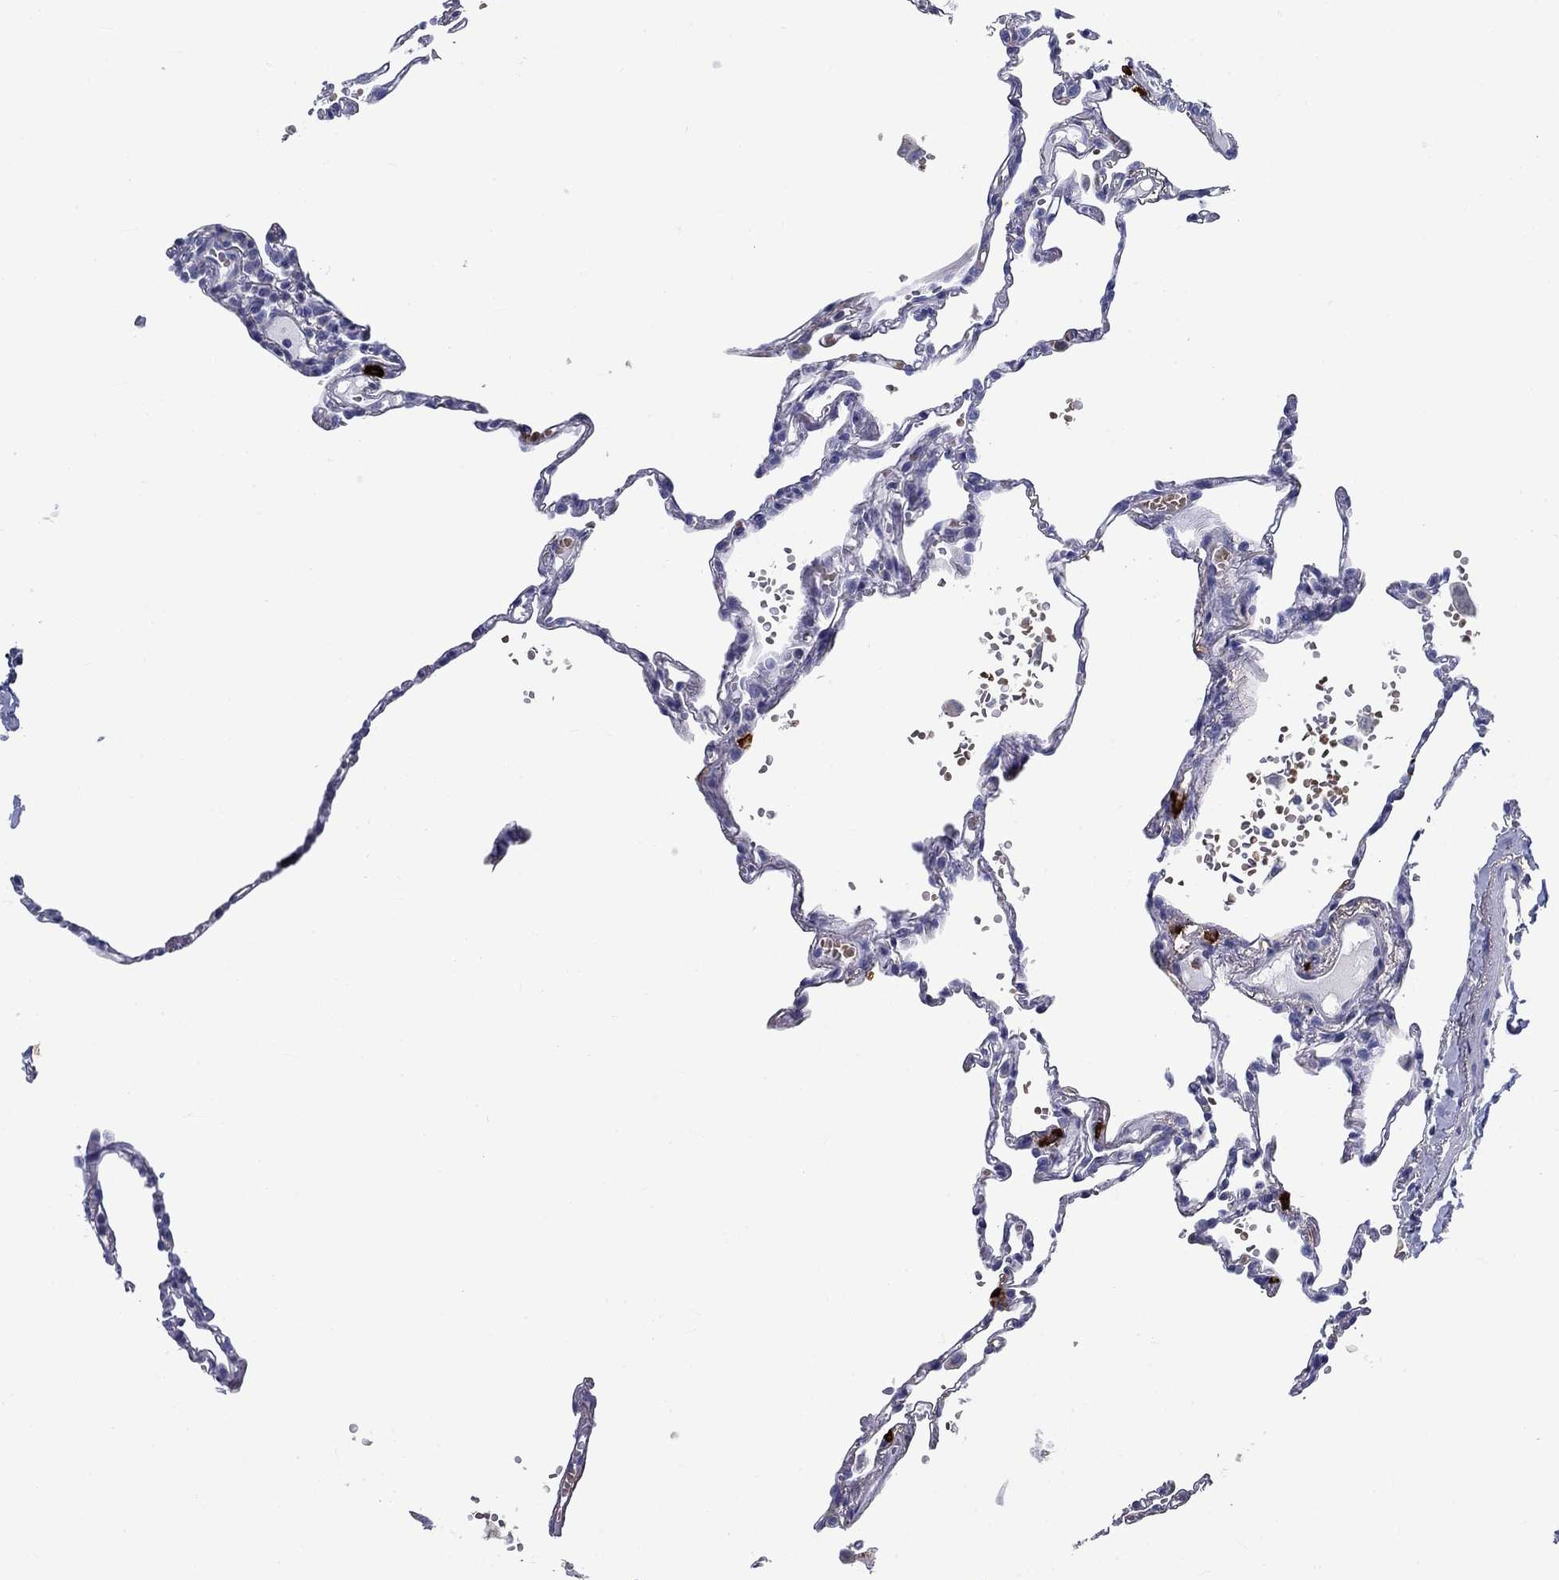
{"staining": {"intensity": "negative", "quantity": "none", "location": "none"}, "tissue": "lung", "cell_type": "Alveolar cells", "image_type": "normal", "snomed": [{"axis": "morphology", "description": "Normal tissue, NOS"}, {"axis": "topography", "description": "Lung"}], "caption": "High magnification brightfield microscopy of benign lung stained with DAB (3,3'-diaminobenzidine) (brown) and counterstained with hematoxylin (blue): alveolar cells show no significant expression.", "gene": "CD40LG", "patient": {"sex": "male", "age": 78}}